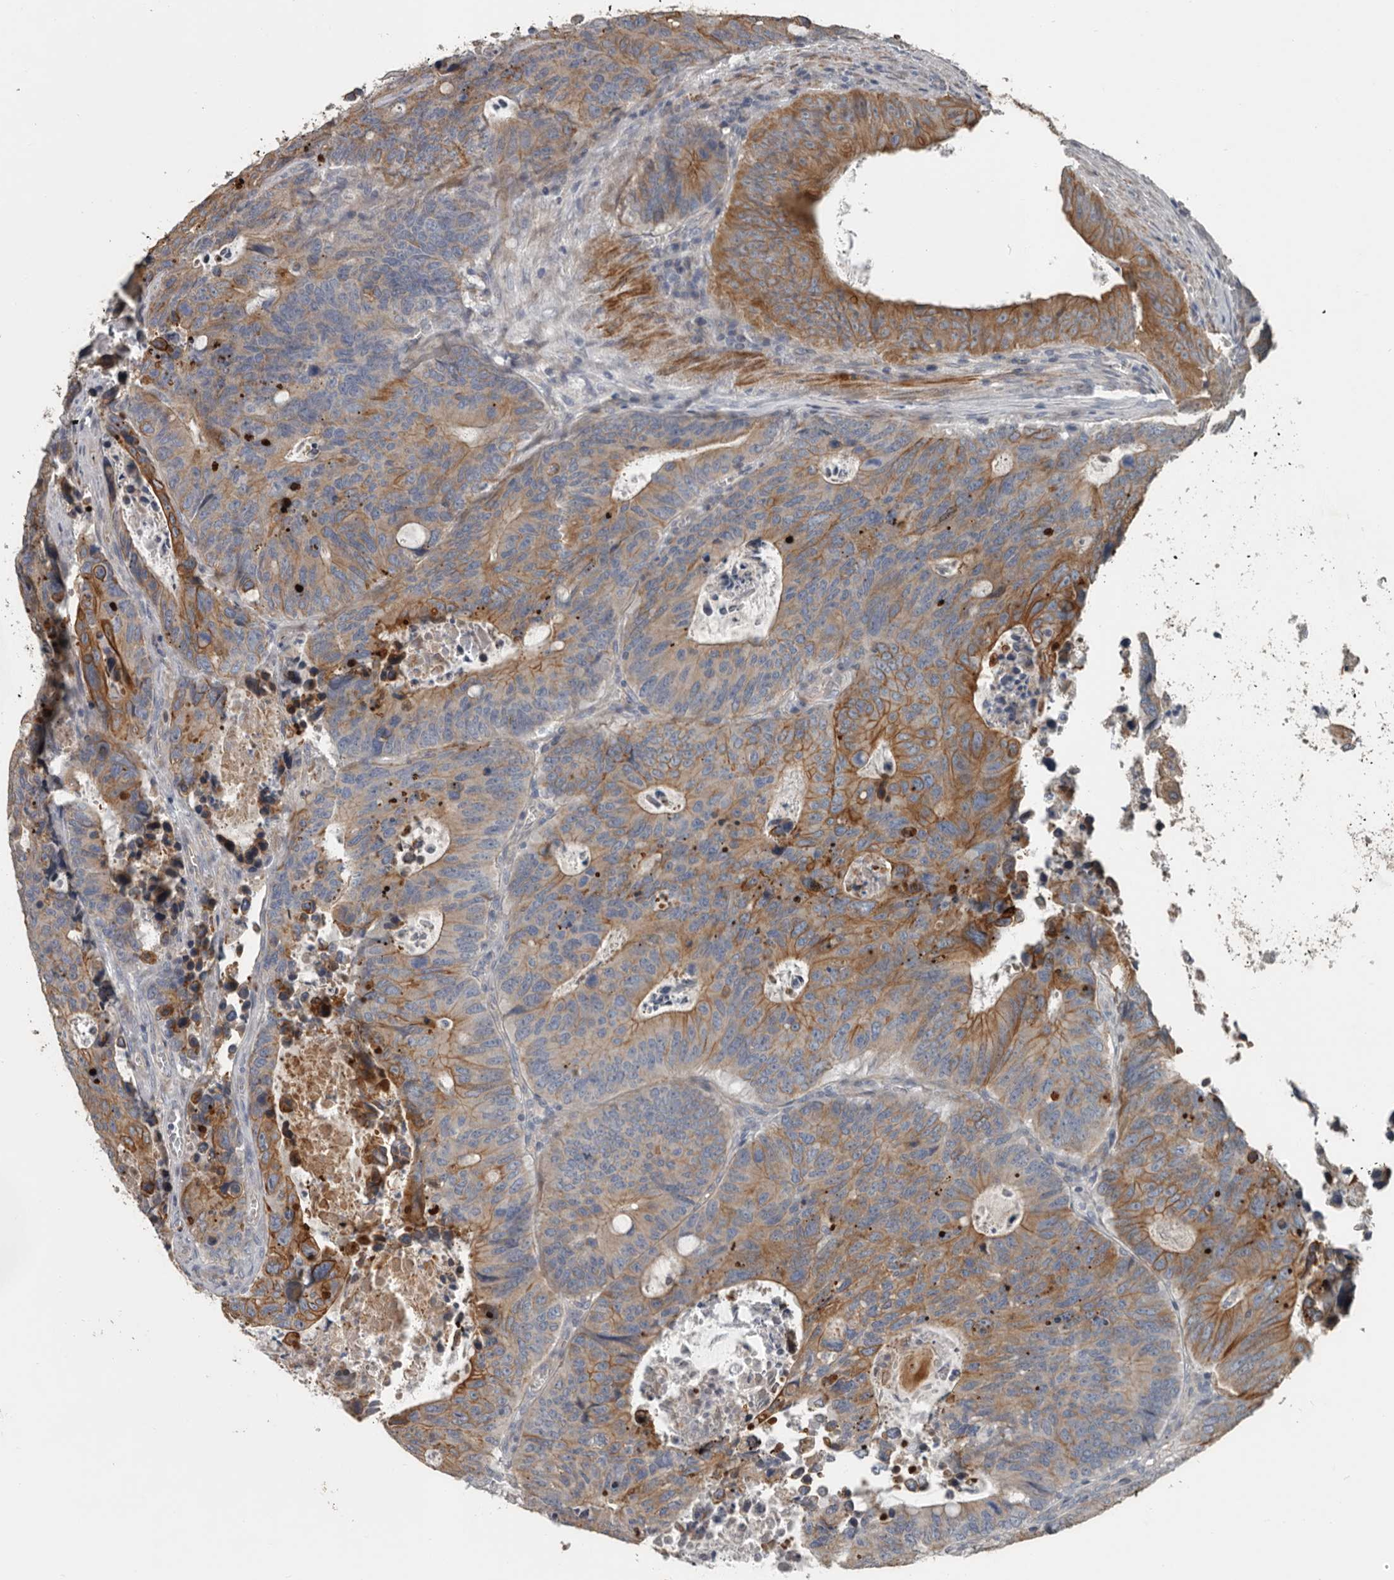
{"staining": {"intensity": "moderate", "quantity": ">75%", "location": "cytoplasmic/membranous"}, "tissue": "colorectal cancer", "cell_type": "Tumor cells", "image_type": "cancer", "snomed": [{"axis": "morphology", "description": "Adenocarcinoma, NOS"}, {"axis": "topography", "description": "Colon"}], "caption": "Immunohistochemistry (DAB (3,3'-diaminobenzidine)) staining of human colorectal cancer displays moderate cytoplasmic/membranous protein staining in about >75% of tumor cells.", "gene": "DPY19L4", "patient": {"sex": "male", "age": 87}}